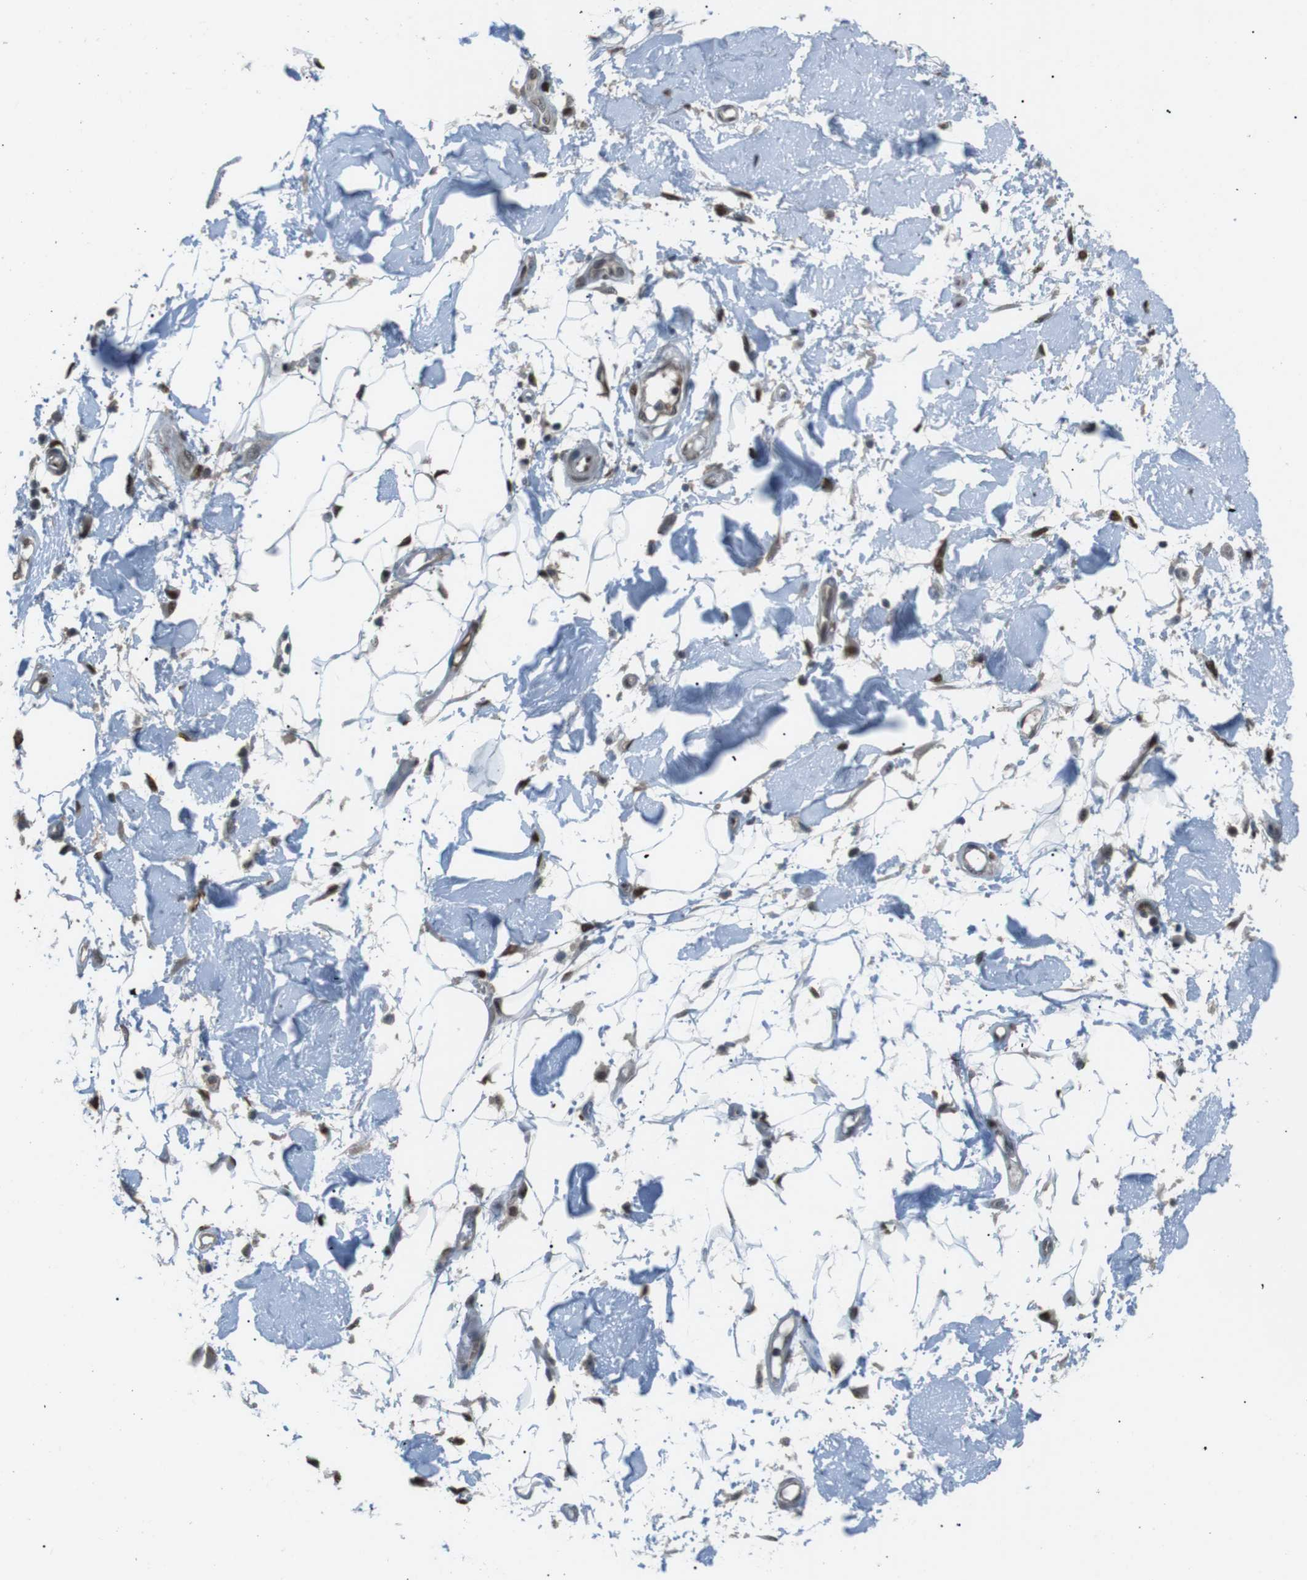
{"staining": {"intensity": "moderate", "quantity": "<25%", "location": "nuclear"}, "tissue": "adipose tissue", "cell_type": "Adipocytes", "image_type": "normal", "snomed": [{"axis": "morphology", "description": "Normal tissue, NOS"}, {"axis": "morphology", "description": "Squamous cell carcinoma, NOS"}, {"axis": "topography", "description": "Skin"}, {"axis": "topography", "description": "Peripheral nerve tissue"}], "caption": "DAB (3,3'-diaminobenzidine) immunohistochemical staining of normal adipose tissue demonstrates moderate nuclear protein staining in about <25% of adipocytes.", "gene": "SRPK2", "patient": {"sex": "male", "age": 83}}